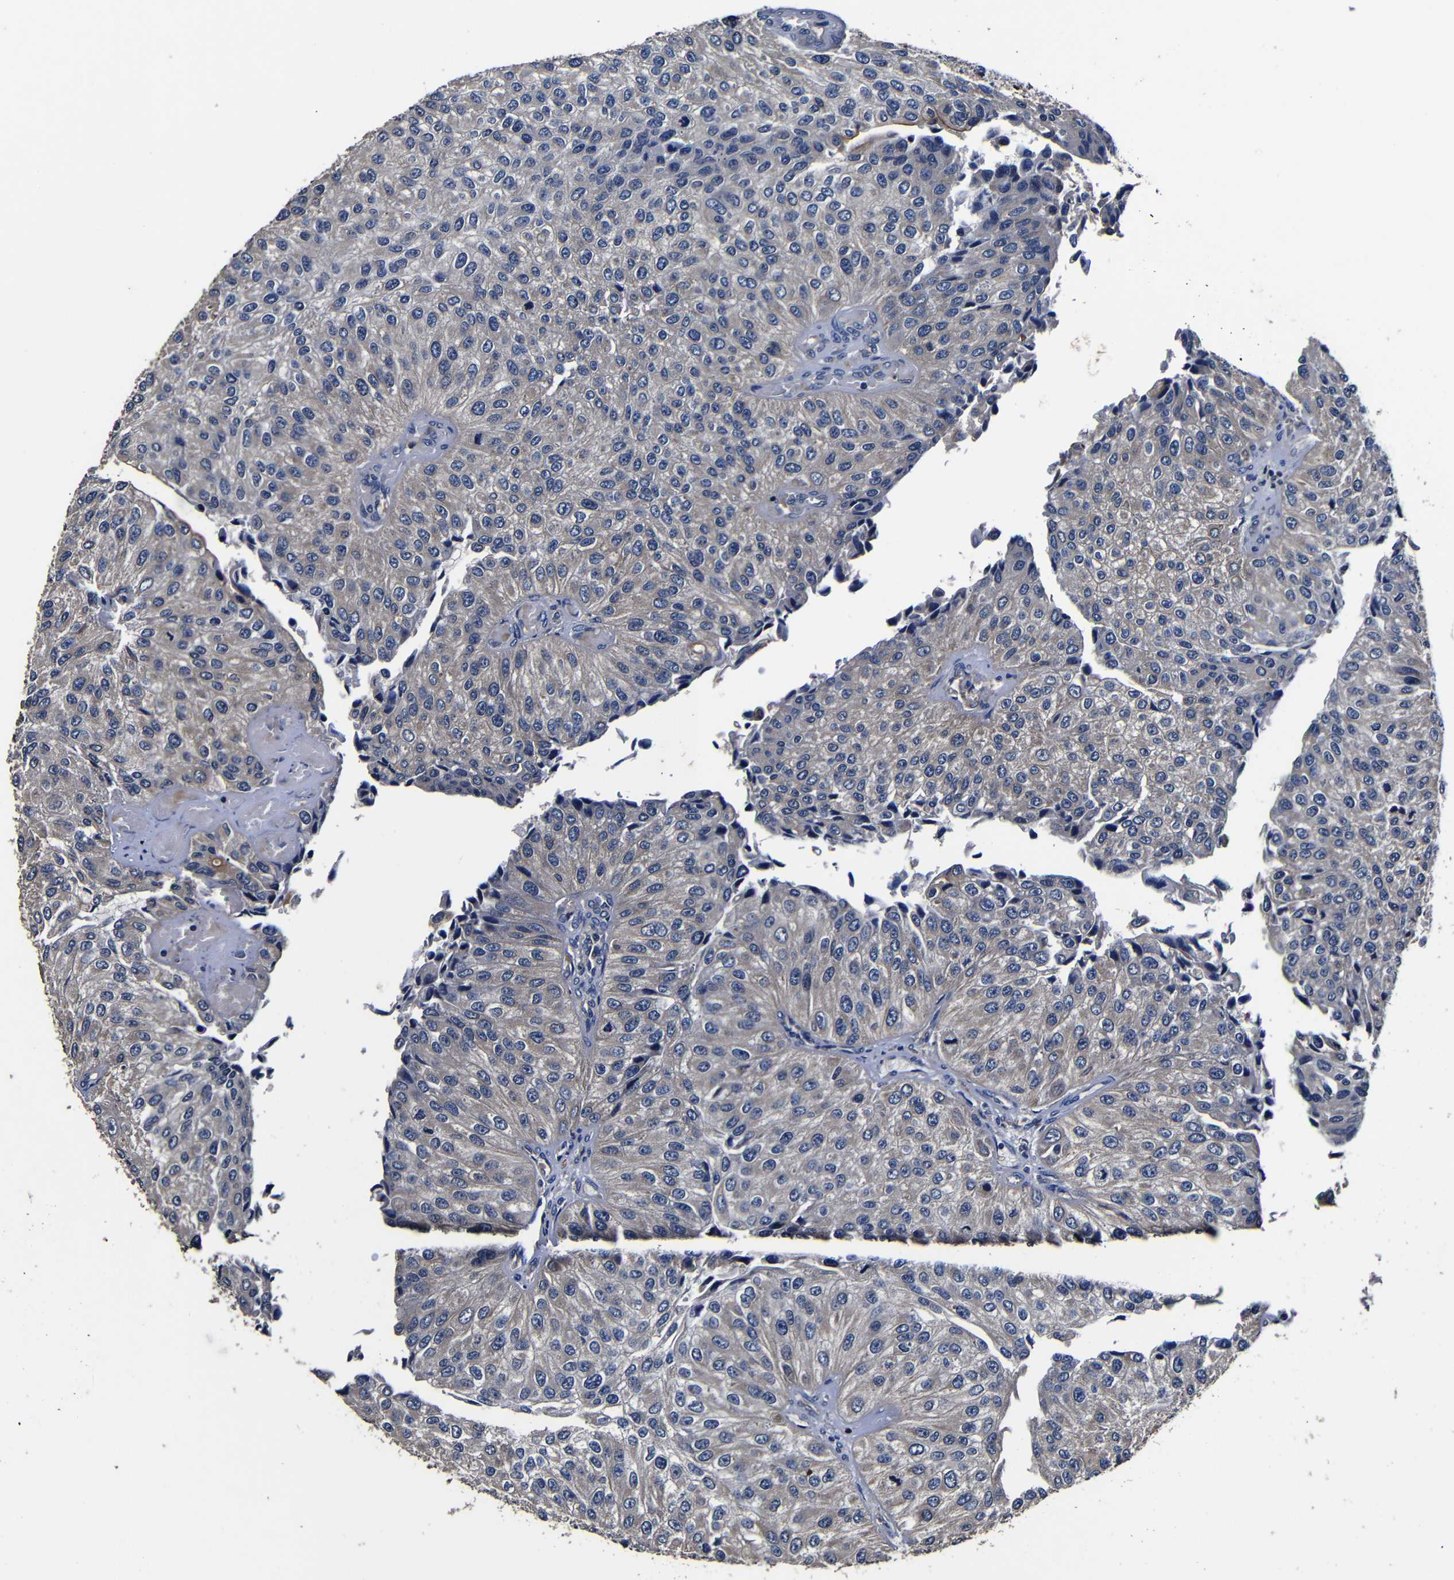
{"staining": {"intensity": "weak", "quantity": "25%-75%", "location": "cytoplasmic/membranous"}, "tissue": "urothelial cancer", "cell_type": "Tumor cells", "image_type": "cancer", "snomed": [{"axis": "morphology", "description": "Urothelial carcinoma, High grade"}, {"axis": "topography", "description": "Kidney"}, {"axis": "topography", "description": "Urinary bladder"}], "caption": "High-magnification brightfield microscopy of high-grade urothelial carcinoma stained with DAB (3,3'-diaminobenzidine) (brown) and counterstained with hematoxylin (blue). tumor cells exhibit weak cytoplasmic/membranous staining is present in approximately25%-75% of cells.", "gene": "SCN9A", "patient": {"sex": "male", "age": 77}}